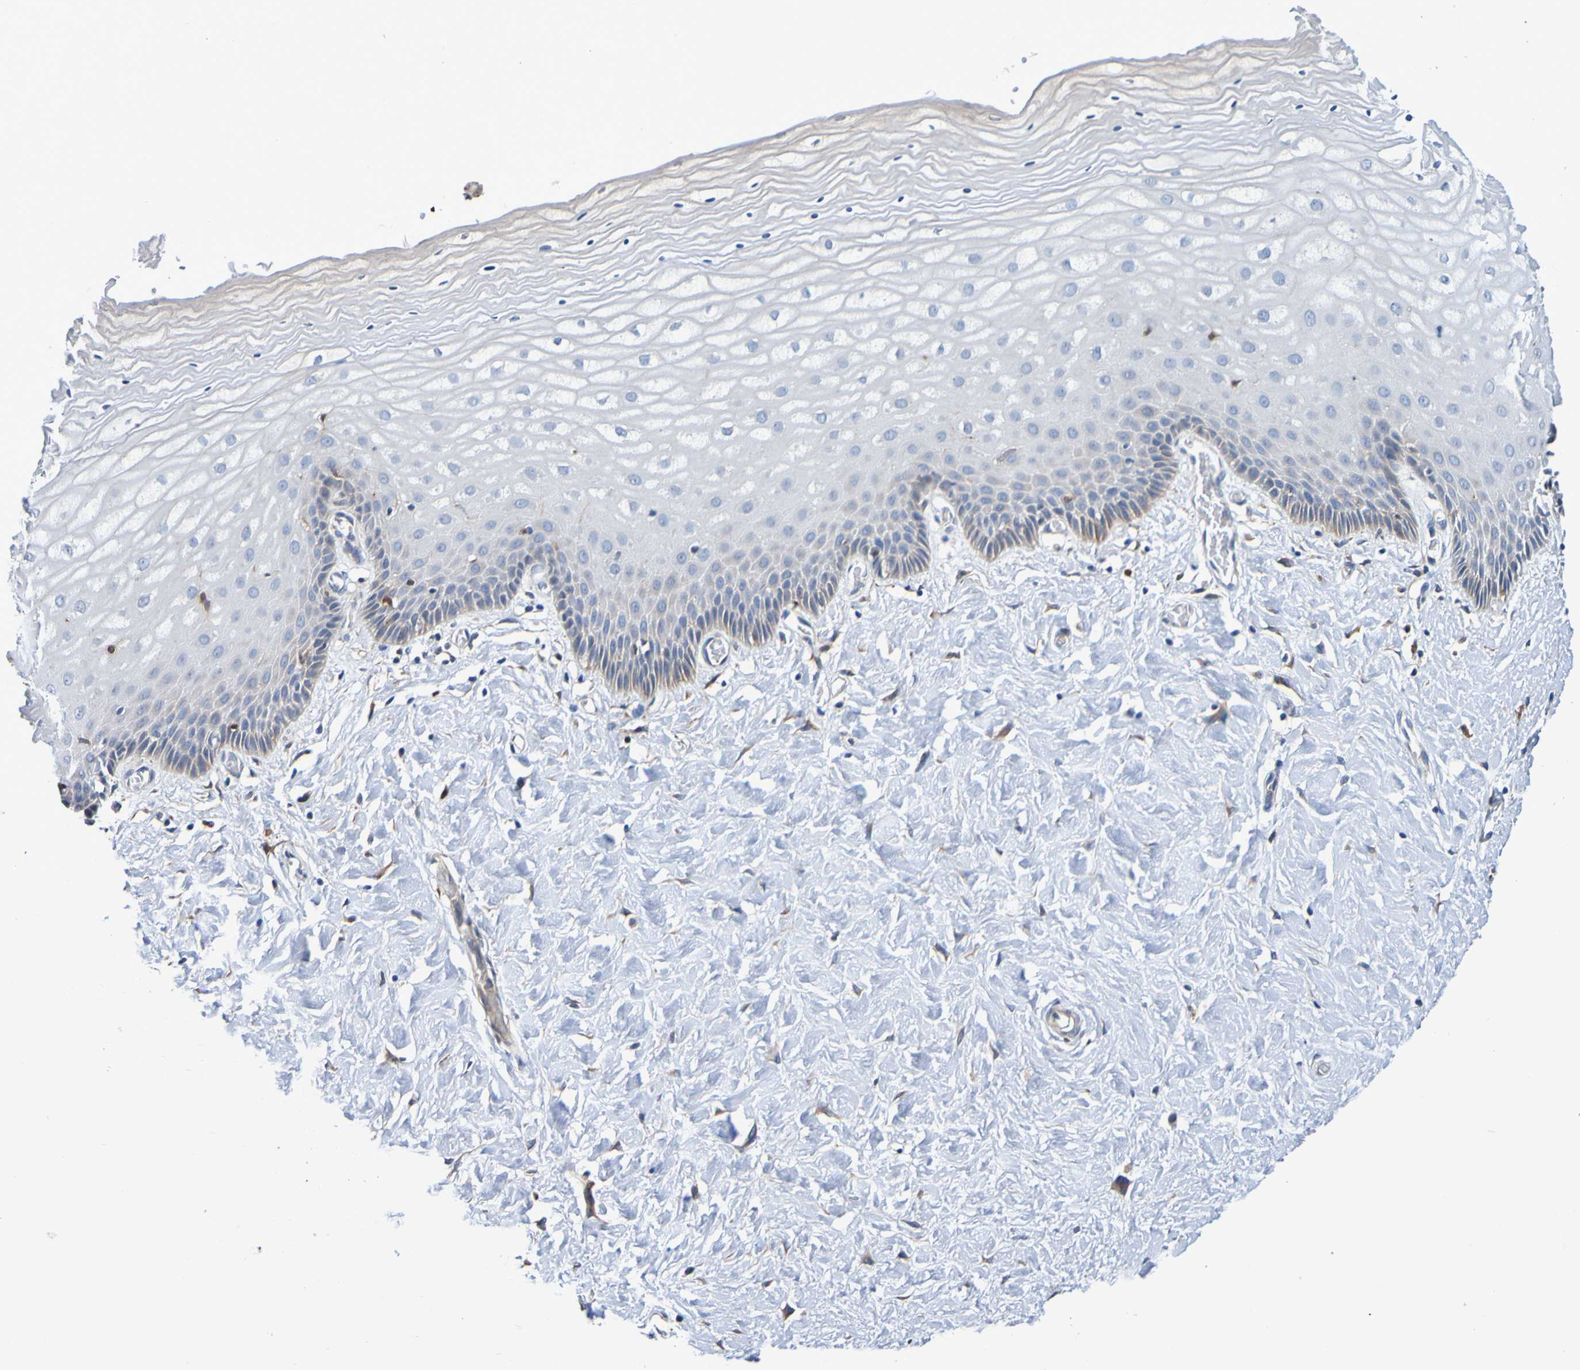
{"staining": {"intensity": "moderate", "quantity": "25%-75%", "location": "cytoplasmic/membranous"}, "tissue": "cervix", "cell_type": "Glandular cells", "image_type": "normal", "snomed": [{"axis": "morphology", "description": "Normal tissue, NOS"}, {"axis": "topography", "description": "Cervix"}], "caption": "Cervix stained with immunohistochemistry (IHC) demonstrates moderate cytoplasmic/membranous staining in about 25%-75% of glandular cells.", "gene": "METAP2", "patient": {"sex": "female", "age": 55}}